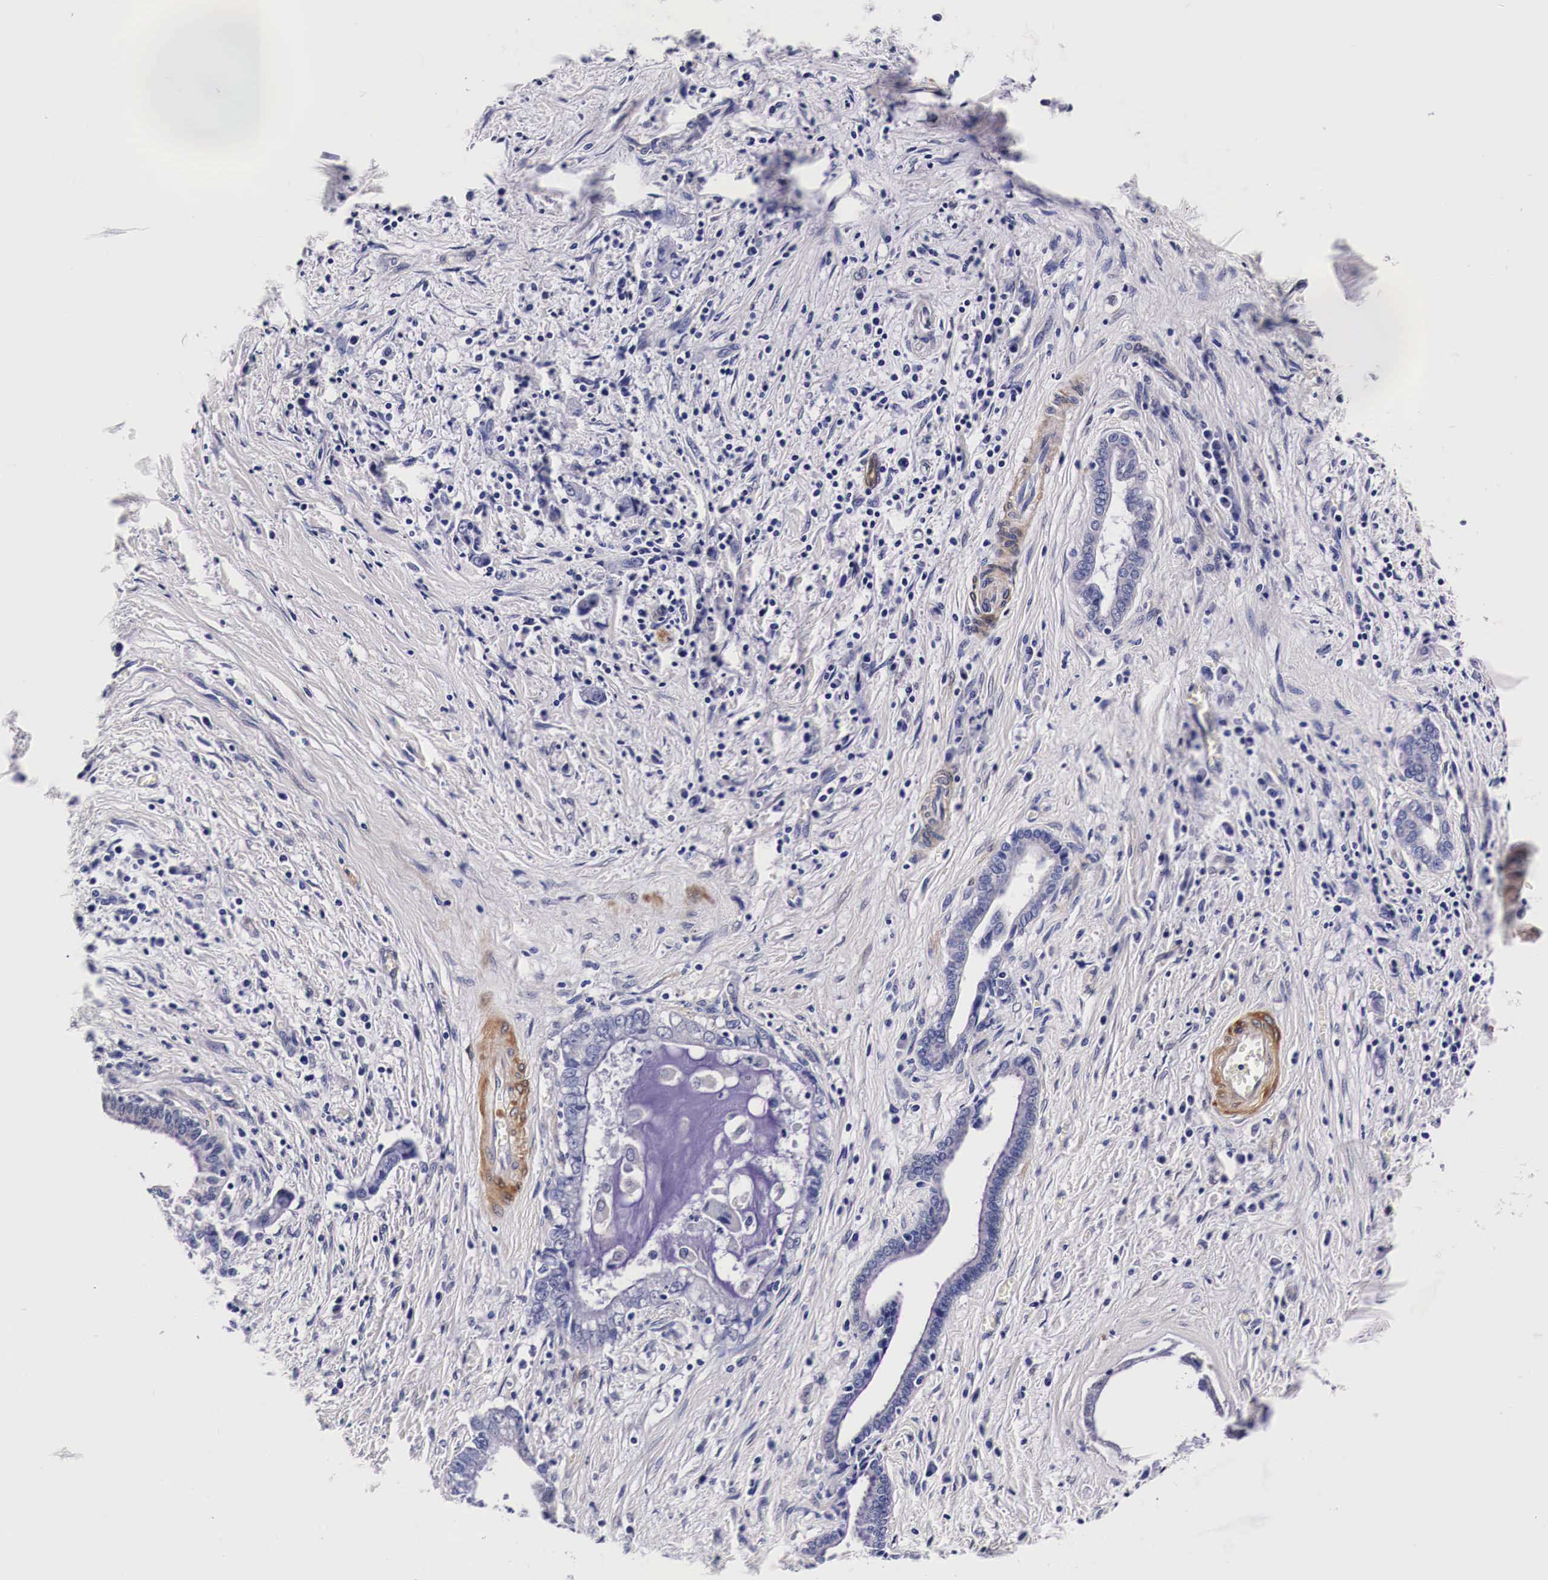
{"staining": {"intensity": "negative", "quantity": "none", "location": "none"}, "tissue": "liver cancer", "cell_type": "Tumor cells", "image_type": "cancer", "snomed": [{"axis": "morphology", "description": "Cholangiocarcinoma"}, {"axis": "topography", "description": "Liver"}], "caption": "A high-resolution photomicrograph shows IHC staining of liver cholangiocarcinoma, which reveals no significant positivity in tumor cells.", "gene": "HSPB1", "patient": {"sex": "male", "age": 57}}